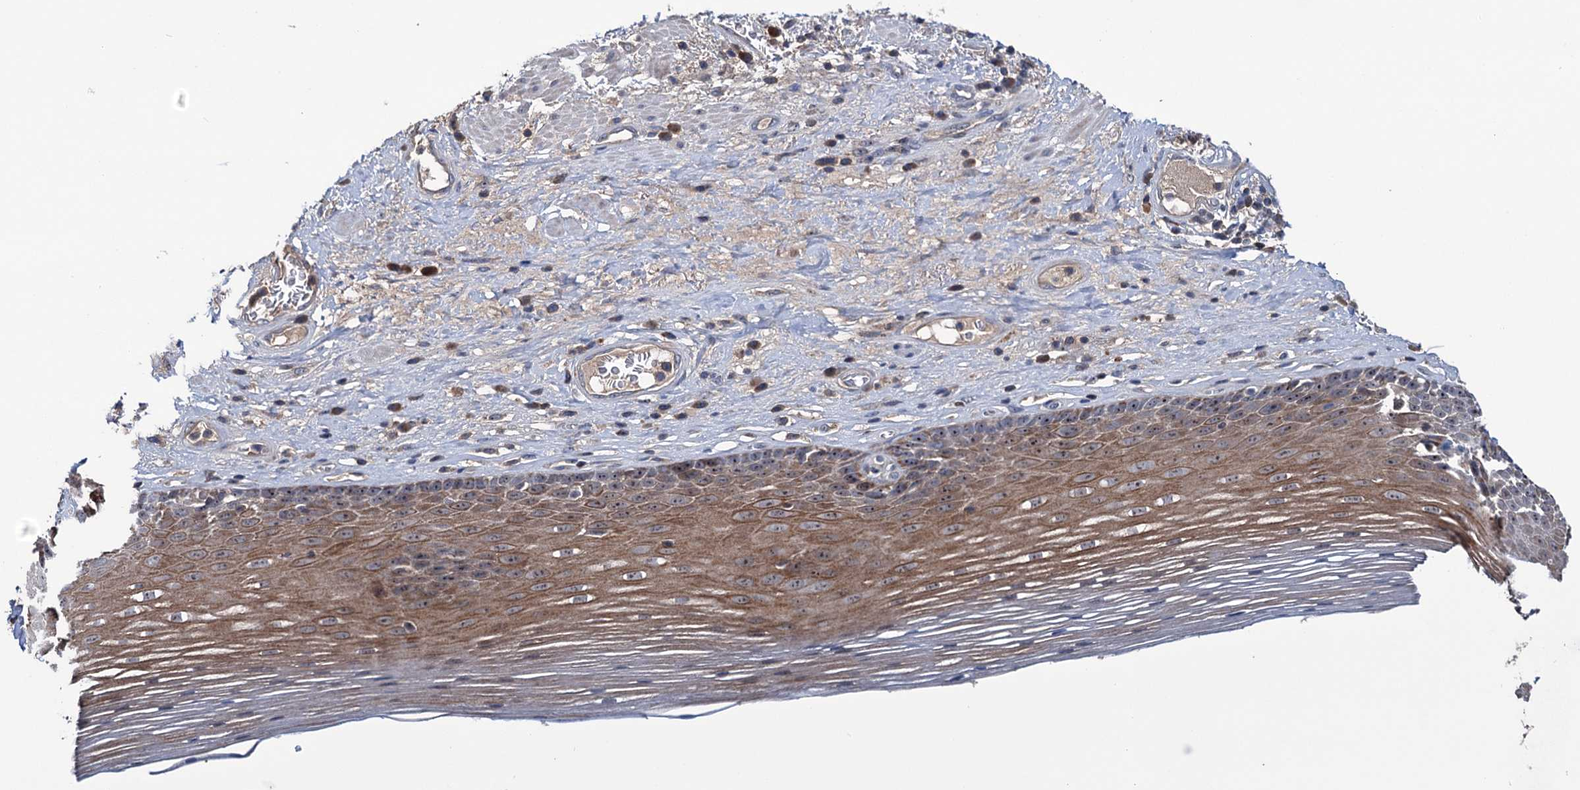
{"staining": {"intensity": "moderate", "quantity": "25%-75%", "location": "cytoplasmic/membranous"}, "tissue": "esophagus", "cell_type": "Squamous epithelial cells", "image_type": "normal", "snomed": [{"axis": "morphology", "description": "Normal tissue, NOS"}, {"axis": "topography", "description": "Esophagus"}], "caption": "A photomicrograph of human esophagus stained for a protein reveals moderate cytoplasmic/membranous brown staining in squamous epithelial cells. The staining was performed using DAB (3,3'-diaminobenzidine), with brown indicating positive protein expression. Nuclei are stained blue with hematoxylin.", "gene": "HTR3B", "patient": {"sex": "male", "age": 62}}